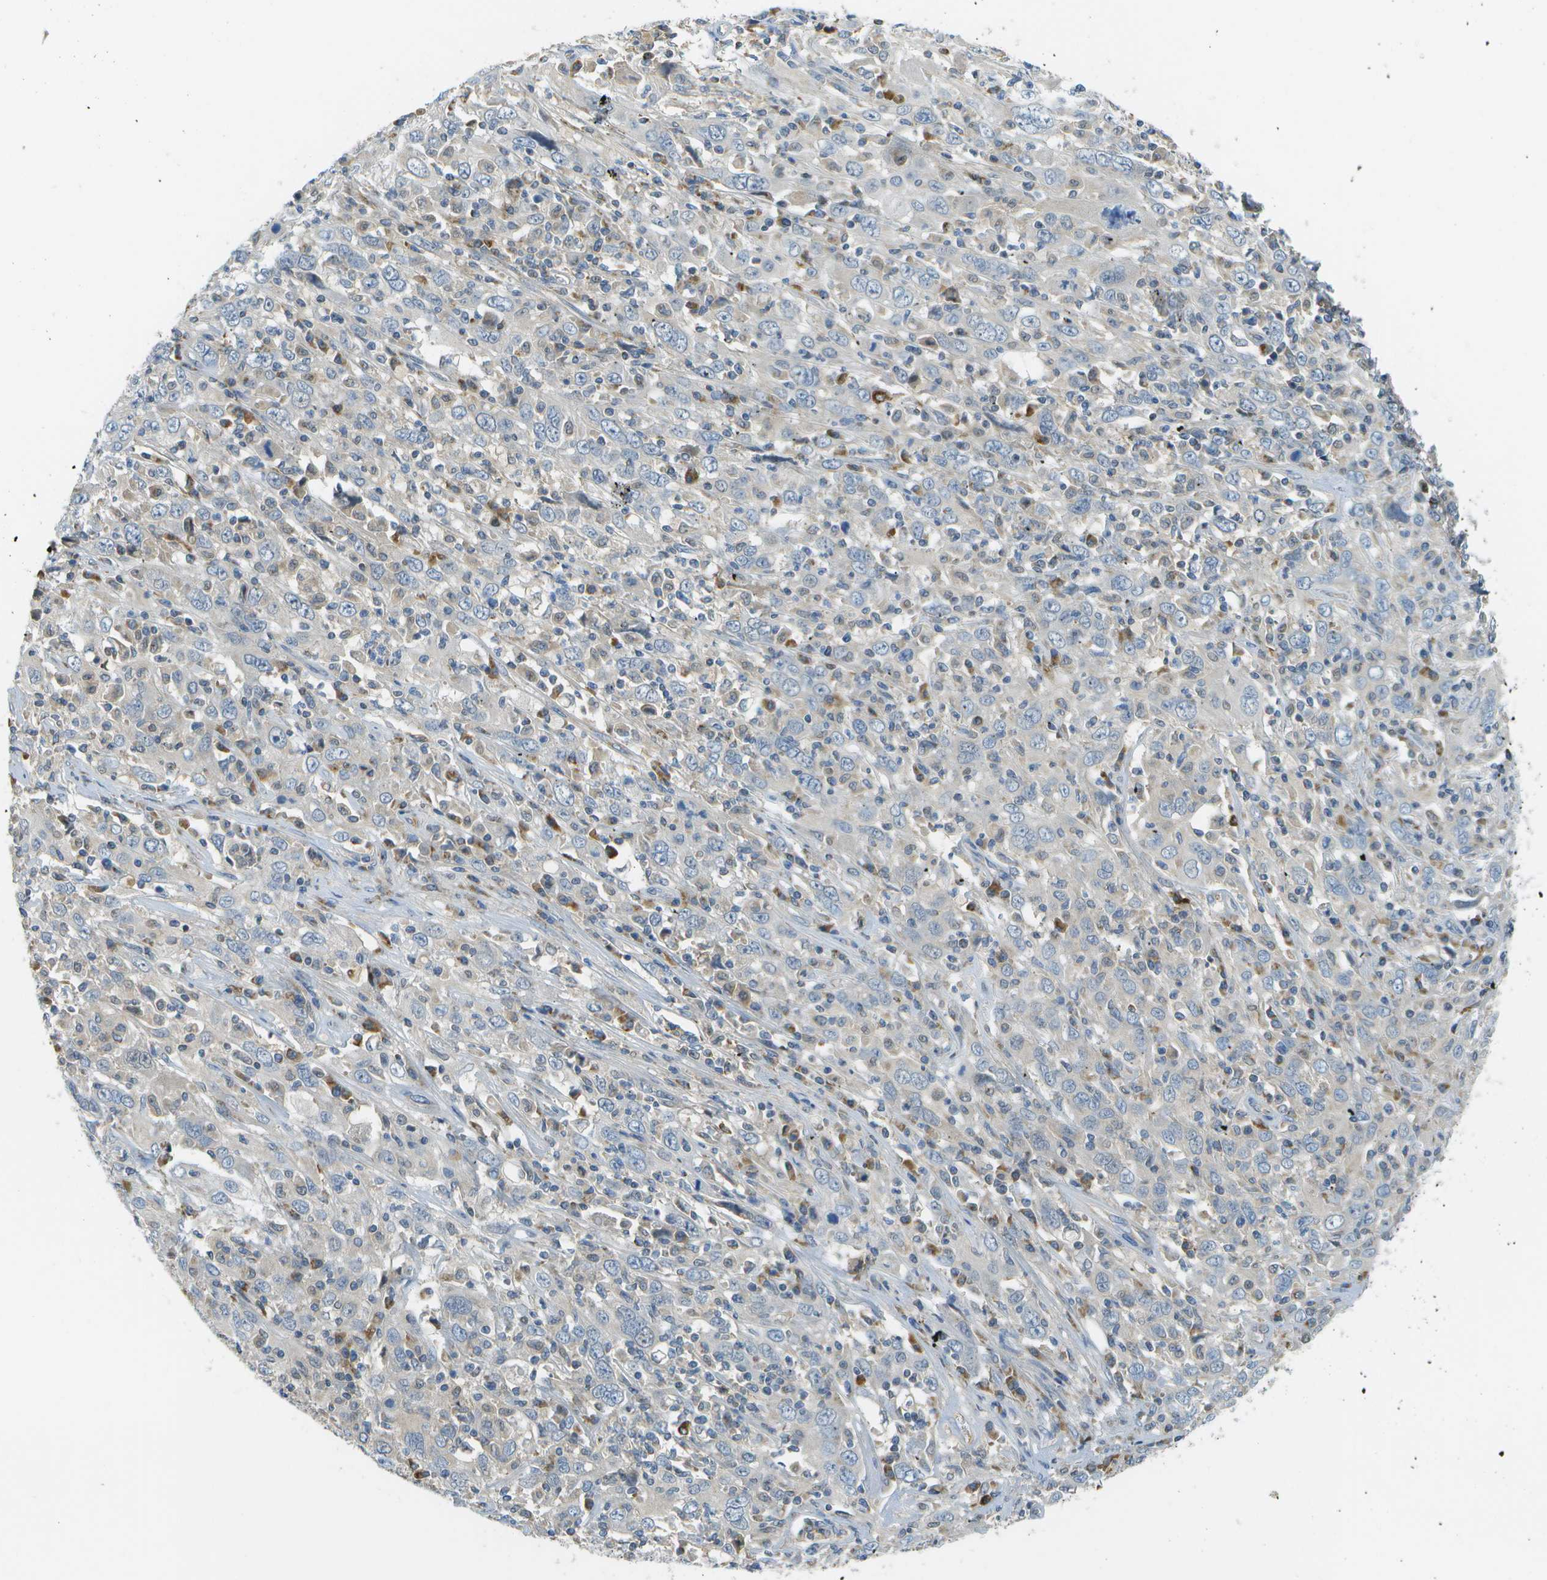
{"staining": {"intensity": "negative", "quantity": "none", "location": "none"}, "tissue": "cervical cancer", "cell_type": "Tumor cells", "image_type": "cancer", "snomed": [{"axis": "morphology", "description": "Squamous cell carcinoma, NOS"}, {"axis": "topography", "description": "Cervix"}], "caption": "The photomicrograph demonstrates no staining of tumor cells in squamous cell carcinoma (cervical).", "gene": "PTGIS", "patient": {"sex": "female", "age": 46}}